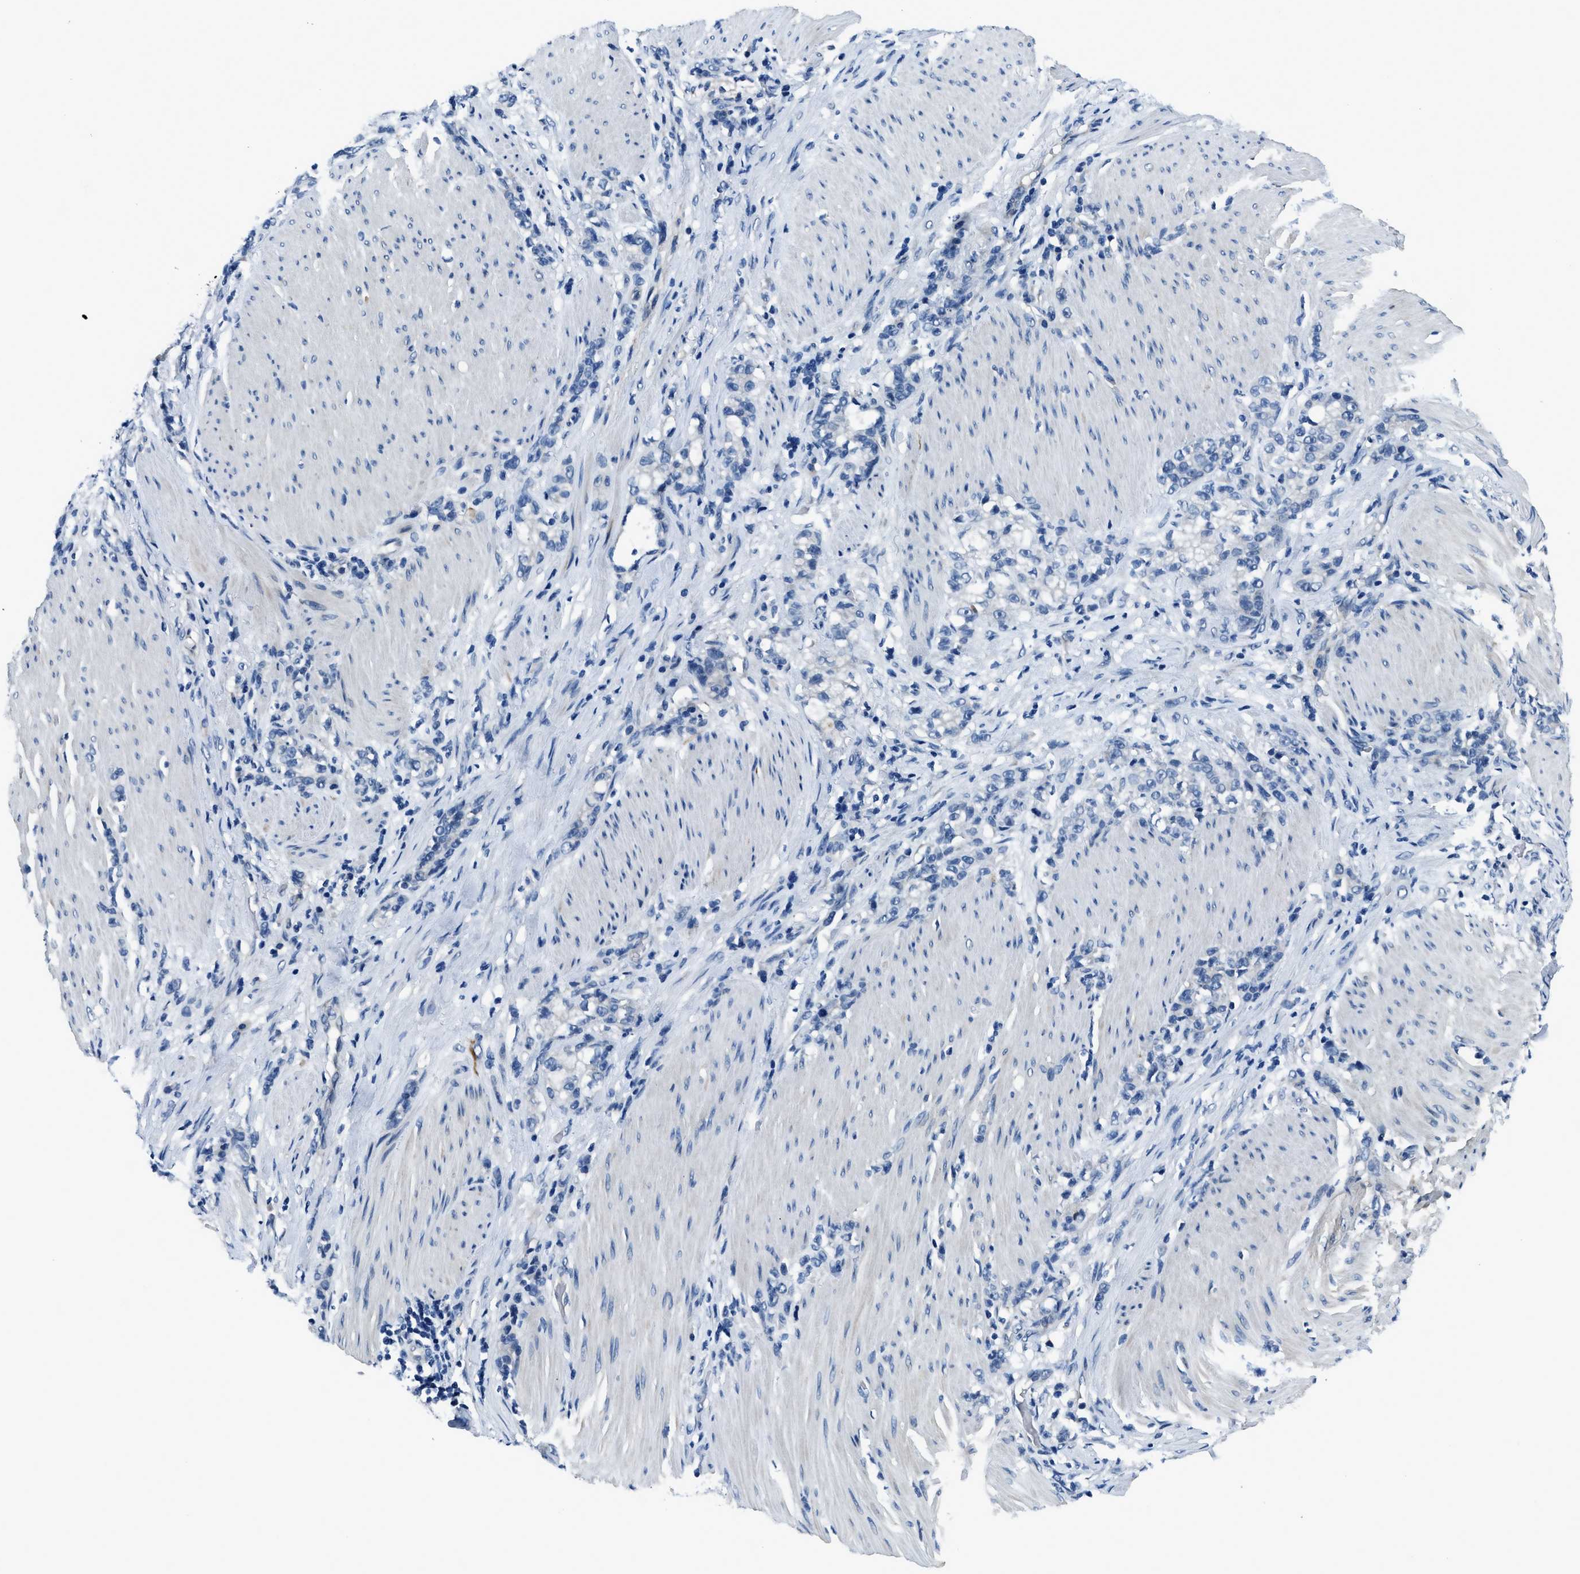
{"staining": {"intensity": "negative", "quantity": "none", "location": "none"}, "tissue": "stomach cancer", "cell_type": "Tumor cells", "image_type": "cancer", "snomed": [{"axis": "morphology", "description": "Adenocarcinoma, NOS"}, {"axis": "topography", "description": "Stomach, lower"}], "caption": "Tumor cells are negative for brown protein staining in stomach cancer.", "gene": "GJA3", "patient": {"sex": "male", "age": 88}}